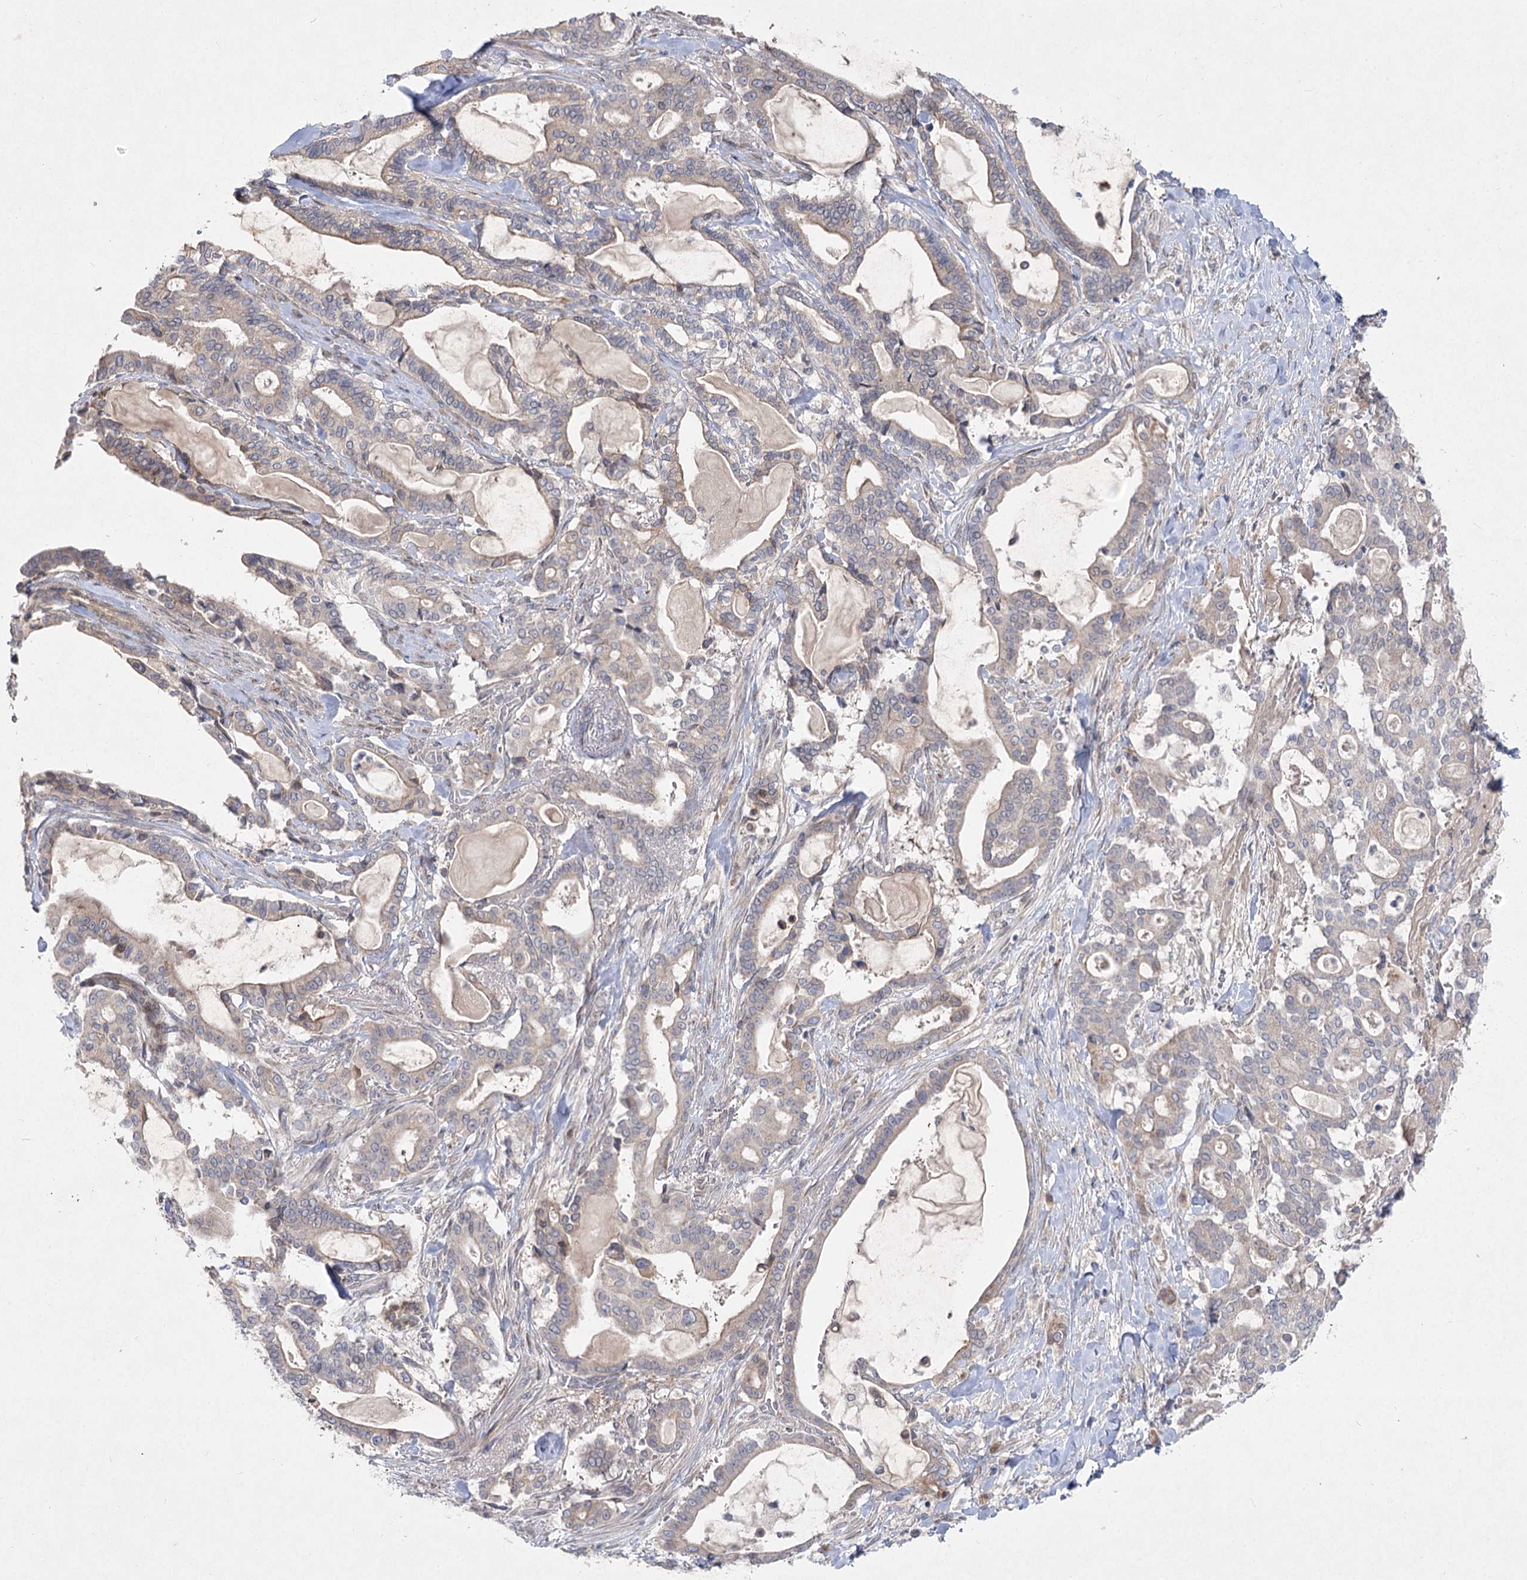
{"staining": {"intensity": "weak", "quantity": ">75%", "location": "cytoplasmic/membranous"}, "tissue": "pancreatic cancer", "cell_type": "Tumor cells", "image_type": "cancer", "snomed": [{"axis": "morphology", "description": "Adenocarcinoma, NOS"}, {"axis": "topography", "description": "Pancreas"}], "caption": "IHC of human pancreatic cancer (adenocarcinoma) shows low levels of weak cytoplasmic/membranous positivity in approximately >75% of tumor cells.", "gene": "SH3BP5L", "patient": {"sex": "male", "age": 63}}